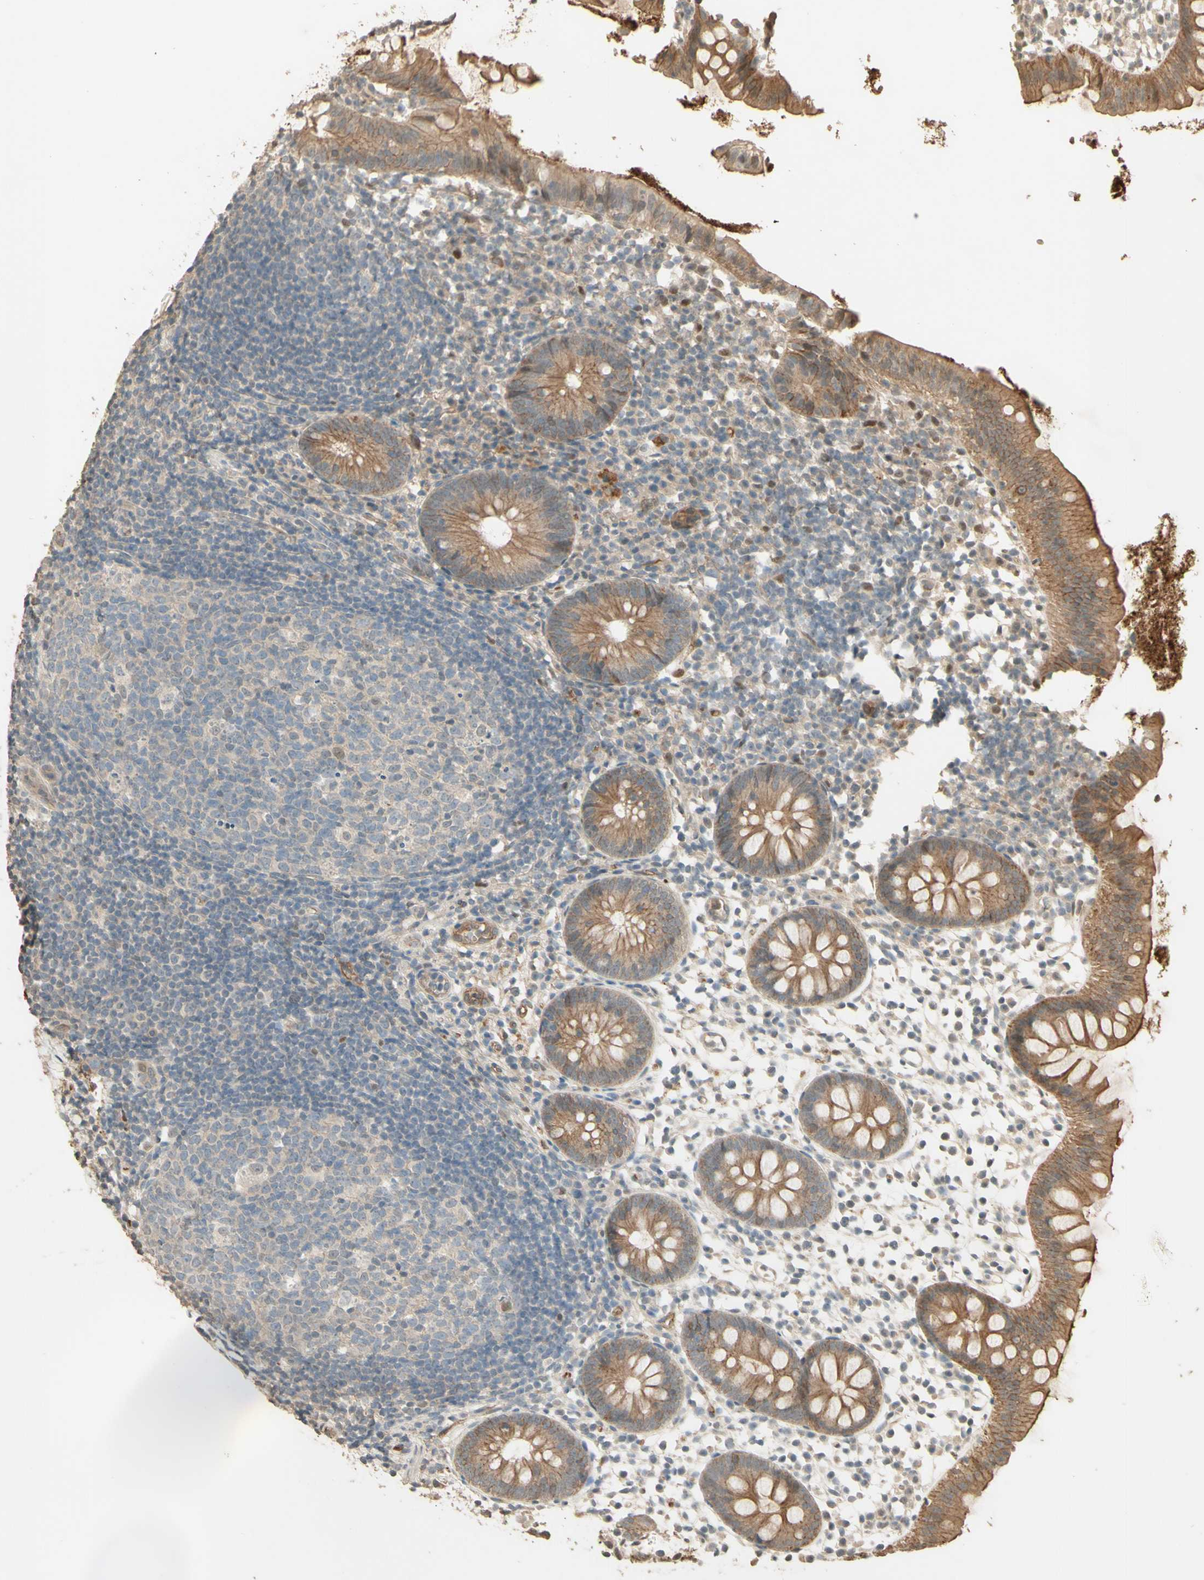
{"staining": {"intensity": "moderate", "quantity": ">75%", "location": "cytoplasmic/membranous"}, "tissue": "appendix", "cell_type": "Glandular cells", "image_type": "normal", "snomed": [{"axis": "morphology", "description": "Normal tissue, NOS"}, {"axis": "topography", "description": "Appendix"}], "caption": "Moderate cytoplasmic/membranous staining is seen in about >75% of glandular cells in benign appendix.", "gene": "SMAD9", "patient": {"sex": "female", "age": 20}}